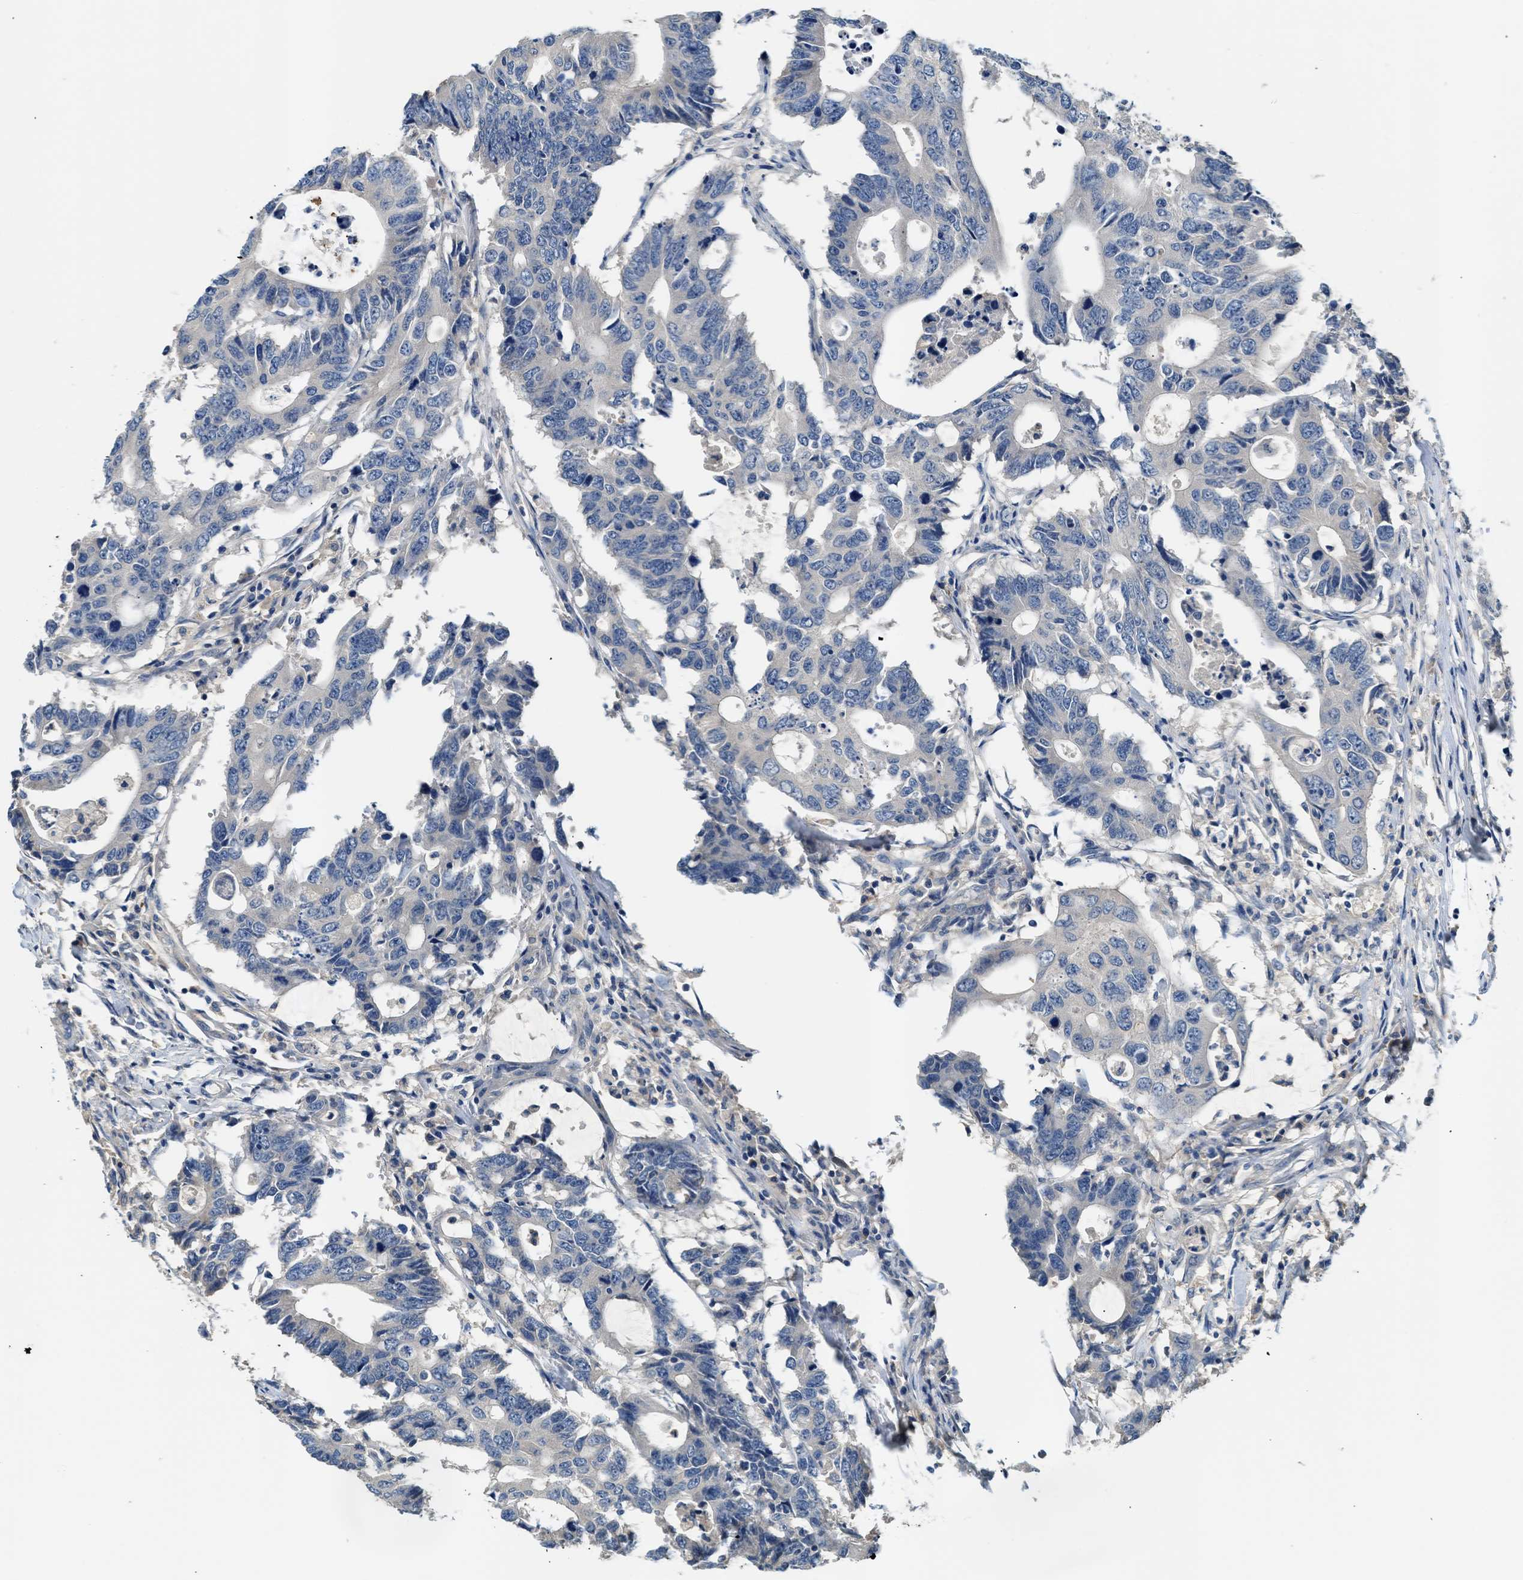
{"staining": {"intensity": "negative", "quantity": "none", "location": "none"}, "tissue": "colorectal cancer", "cell_type": "Tumor cells", "image_type": "cancer", "snomed": [{"axis": "morphology", "description": "Adenocarcinoma, NOS"}, {"axis": "topography", "description": "Colon"}], "caption": "DAB immunohistochemical staining of human colorectal adenocarcinoma exhibits no significant positivity in tumor cells.", "gene": "RWDD2B", "patient": {"sex": "male", "age": 71}}